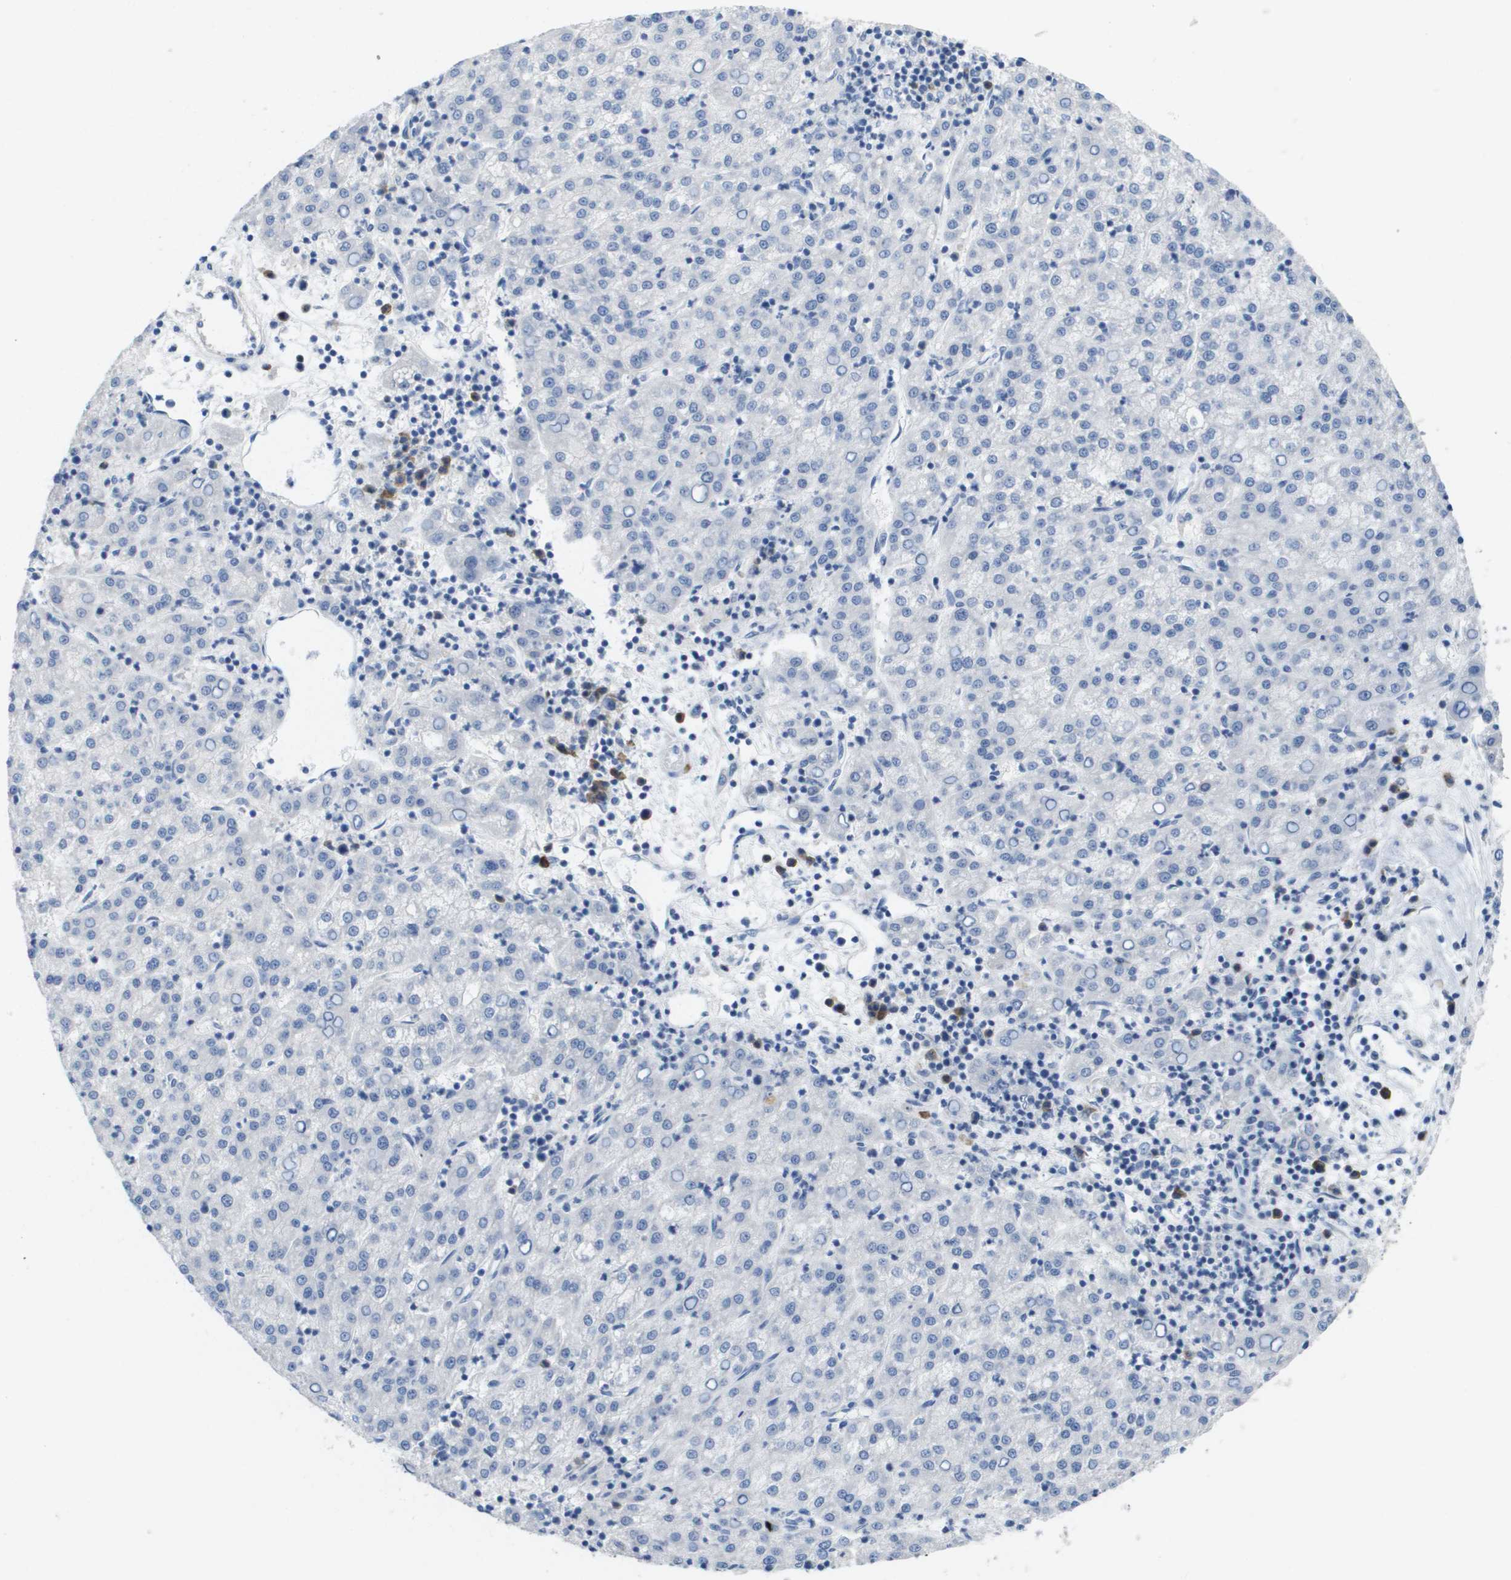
{"staining": {"intensity": "negative", "quantity": "none", "location": "none"}, "tissue": "liver cancer", "cell_type": "Tumor cells", "image_type": "cancer", "snomed": [{"axis": "morphology", "description": "Carcinoma, Hepatocellular, NOS"}, {"axis": "topography", "description": "Liver"}], "caption": "Tumor cells show no significant protein staining in liver cancer (hepatocellular carcinoma).", "gene": "CD3G", "patient": {"sex": "female", "age": 58}}